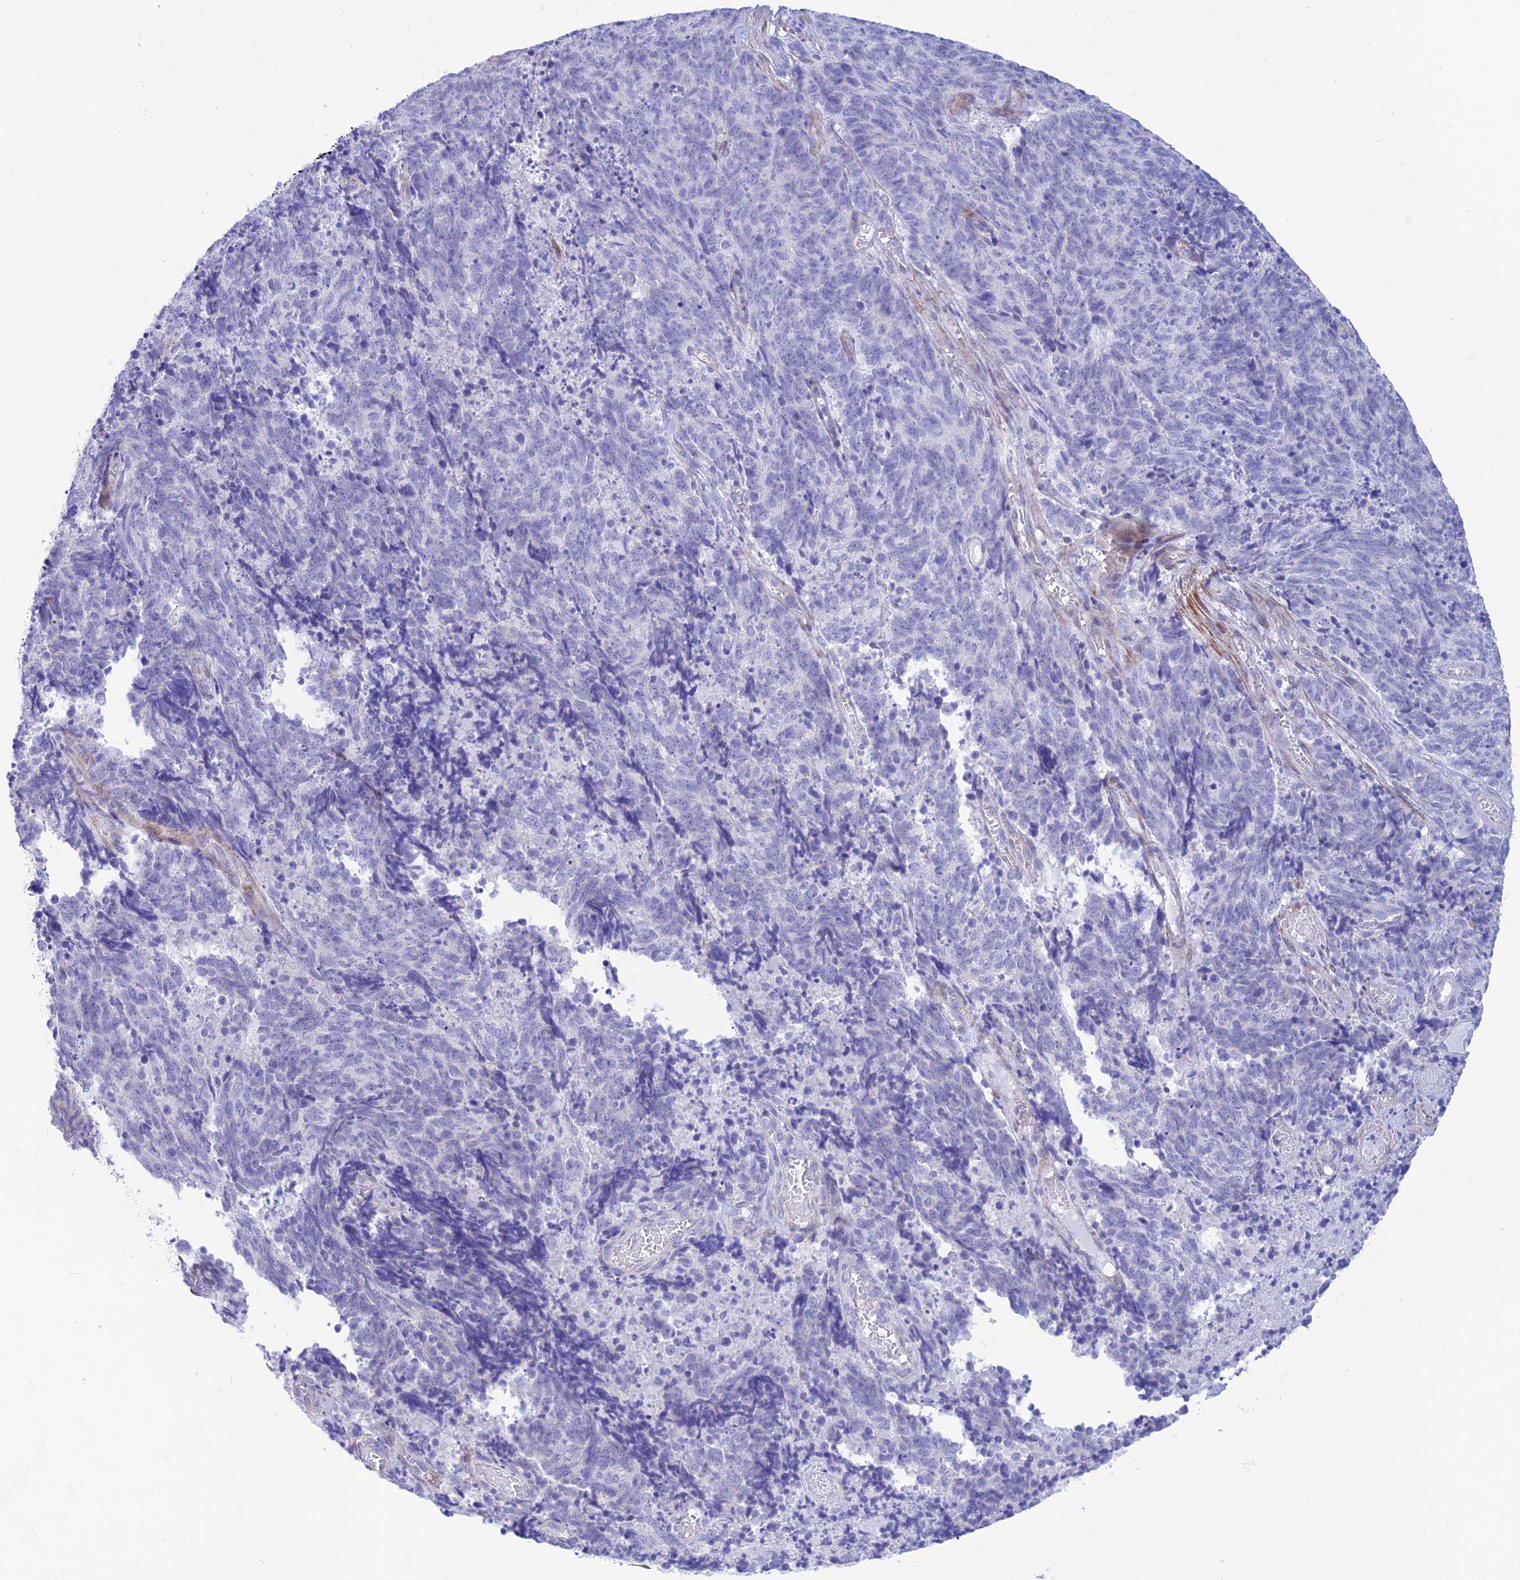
{"staining": {"intensity": "negative", "quantity": "none", "location": "none"}, "tissue": "cervical cancer", "cell_type": "Tumor cells", "image_type": "cancer", "snomed": [{"axis": "morphology", "description": "Squamous cell carcinoma, NOS"}, {"axis": "topography", "description": "Cervix"}], "caption": "DAB immunohistochemical staining of human cervical squamous cell carcinoma exhibits no significant expression in tumor cells.", "gene": "FAM186B", "patient": {"sex": "female", "age": 29}}